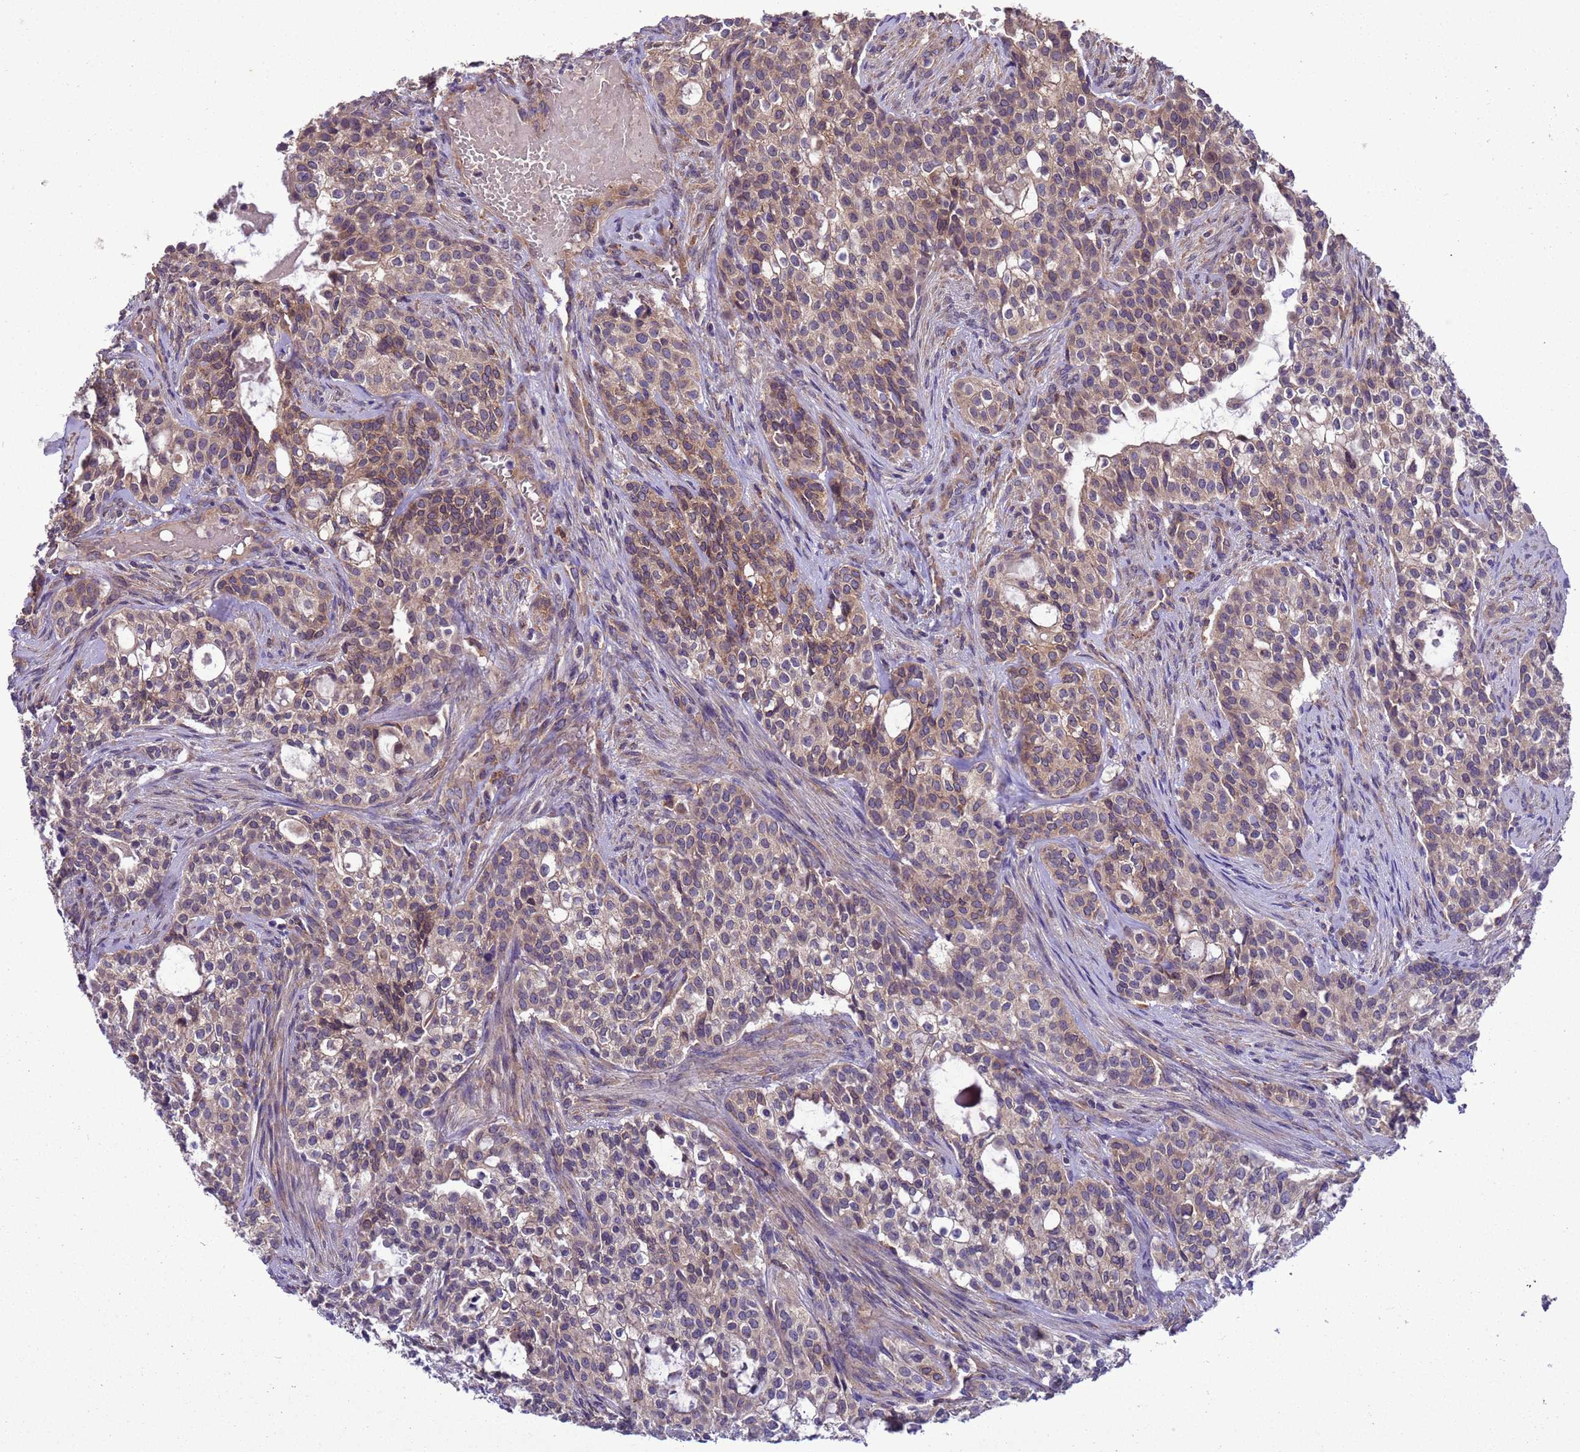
{"staining": {"intensity": "moderate", "quantity": "25%-75%", "location": "cytoplasmic/membranous"}, "tissue": "head and neck cancer", "cell_type": "Tumor cells", "image_type": "cancer", "snomed": [{"axis": "morphology", "description": "Adenocarcinoma, NOS"}, {"axis": "topography", "description": "Head-Neck"}], "caption": "Head and neck adenocarcinoma was stained to show a protein in brown. There is medium levels of moderate cytoplasmic/membranous positivity in about 25%-75% of tumor cells.", "gene": "ARHGAP12", "patient": {"sex": "male", "age": 81}}